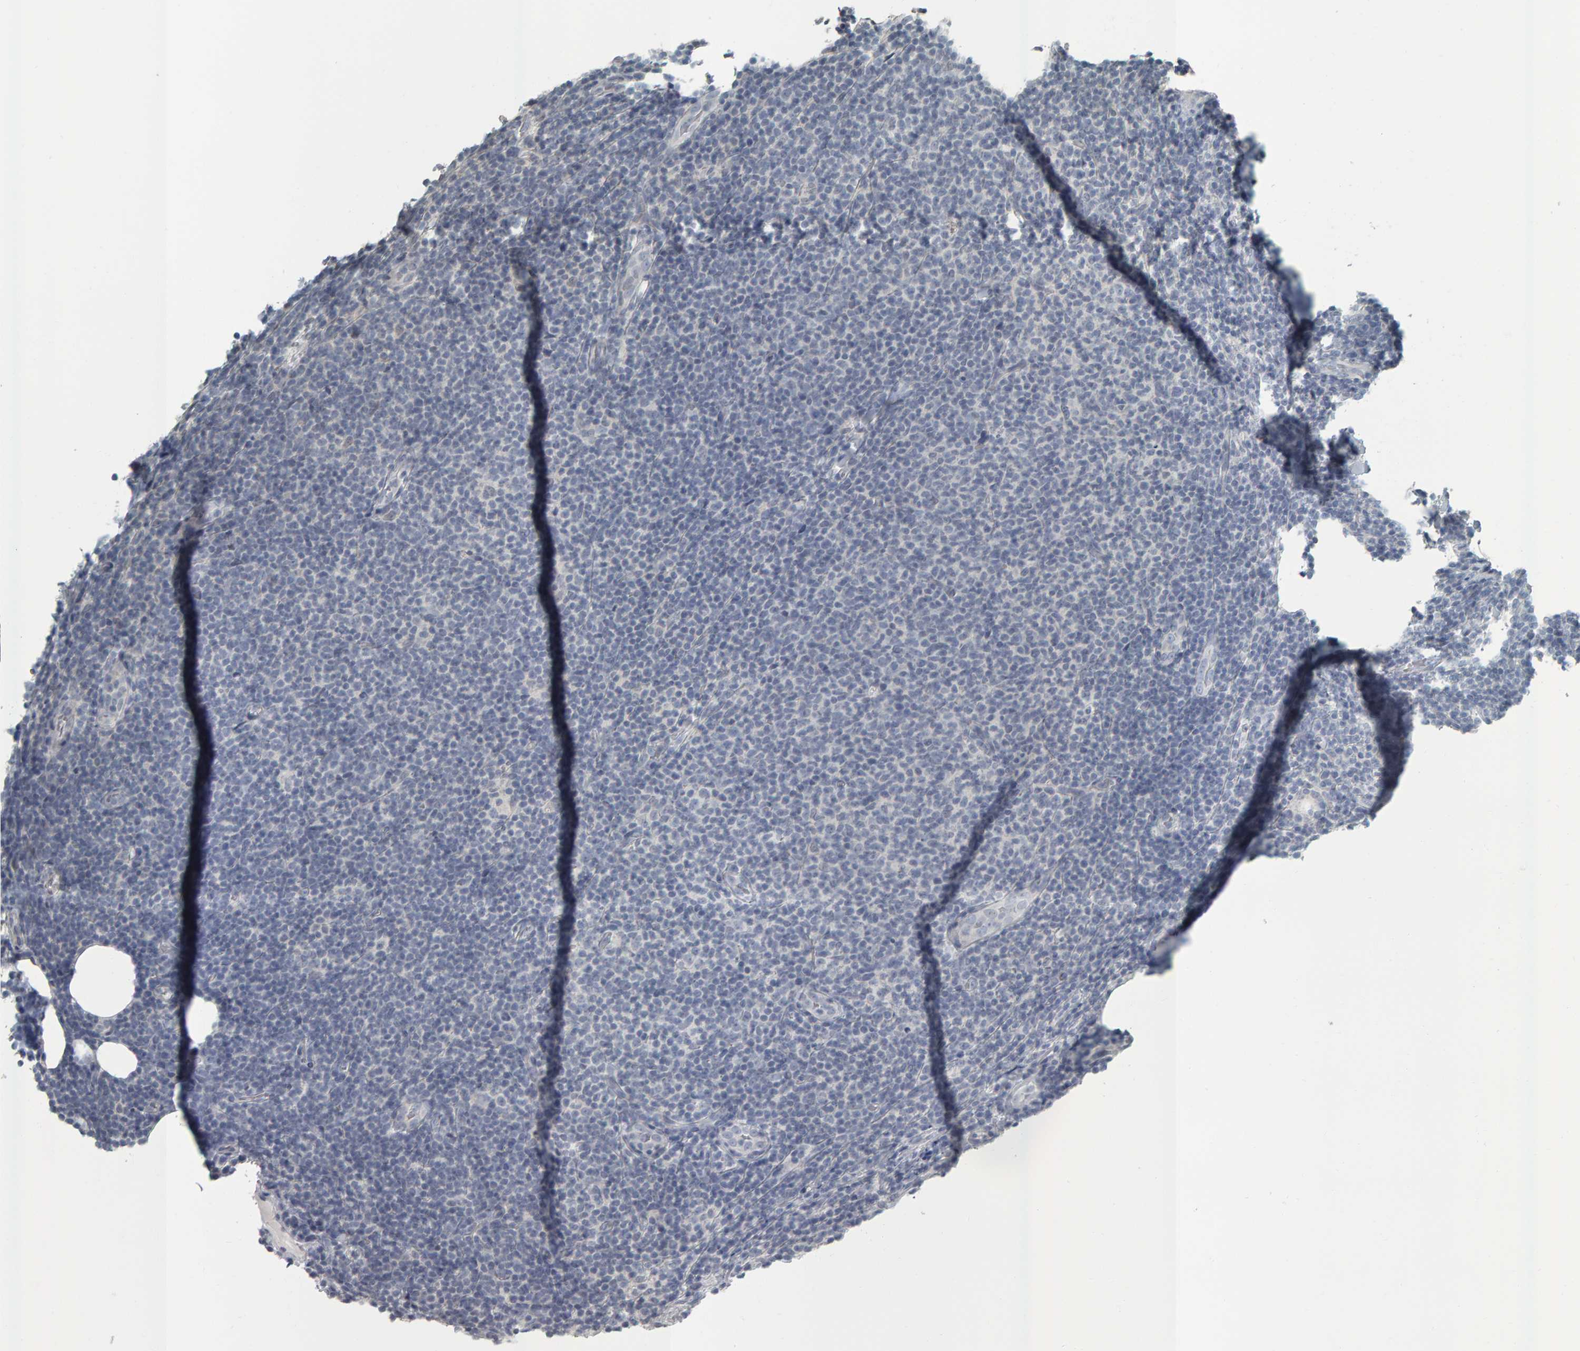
{"staining": {"intensity": "negative", "quantity": "none", "location": "none"}, "tissue": "lymphoma", "cell_type": "Tumor cells", "image_type": "cancer", "snomed": [{"axis": "morphology", "description": "Malignant lymphoma, non-Hodgkin's type, Low grade"}, {"axis": "topography", "description": "Lymph node"}], "caption": "This is an immunohistochemistry (IHC) image of human malignant lymphoma, non-Hodgkin's type (low-grade). There is no staining in tumor cells.", "gene": "PYY", "patient": {"sex": "male", "age": 66}}